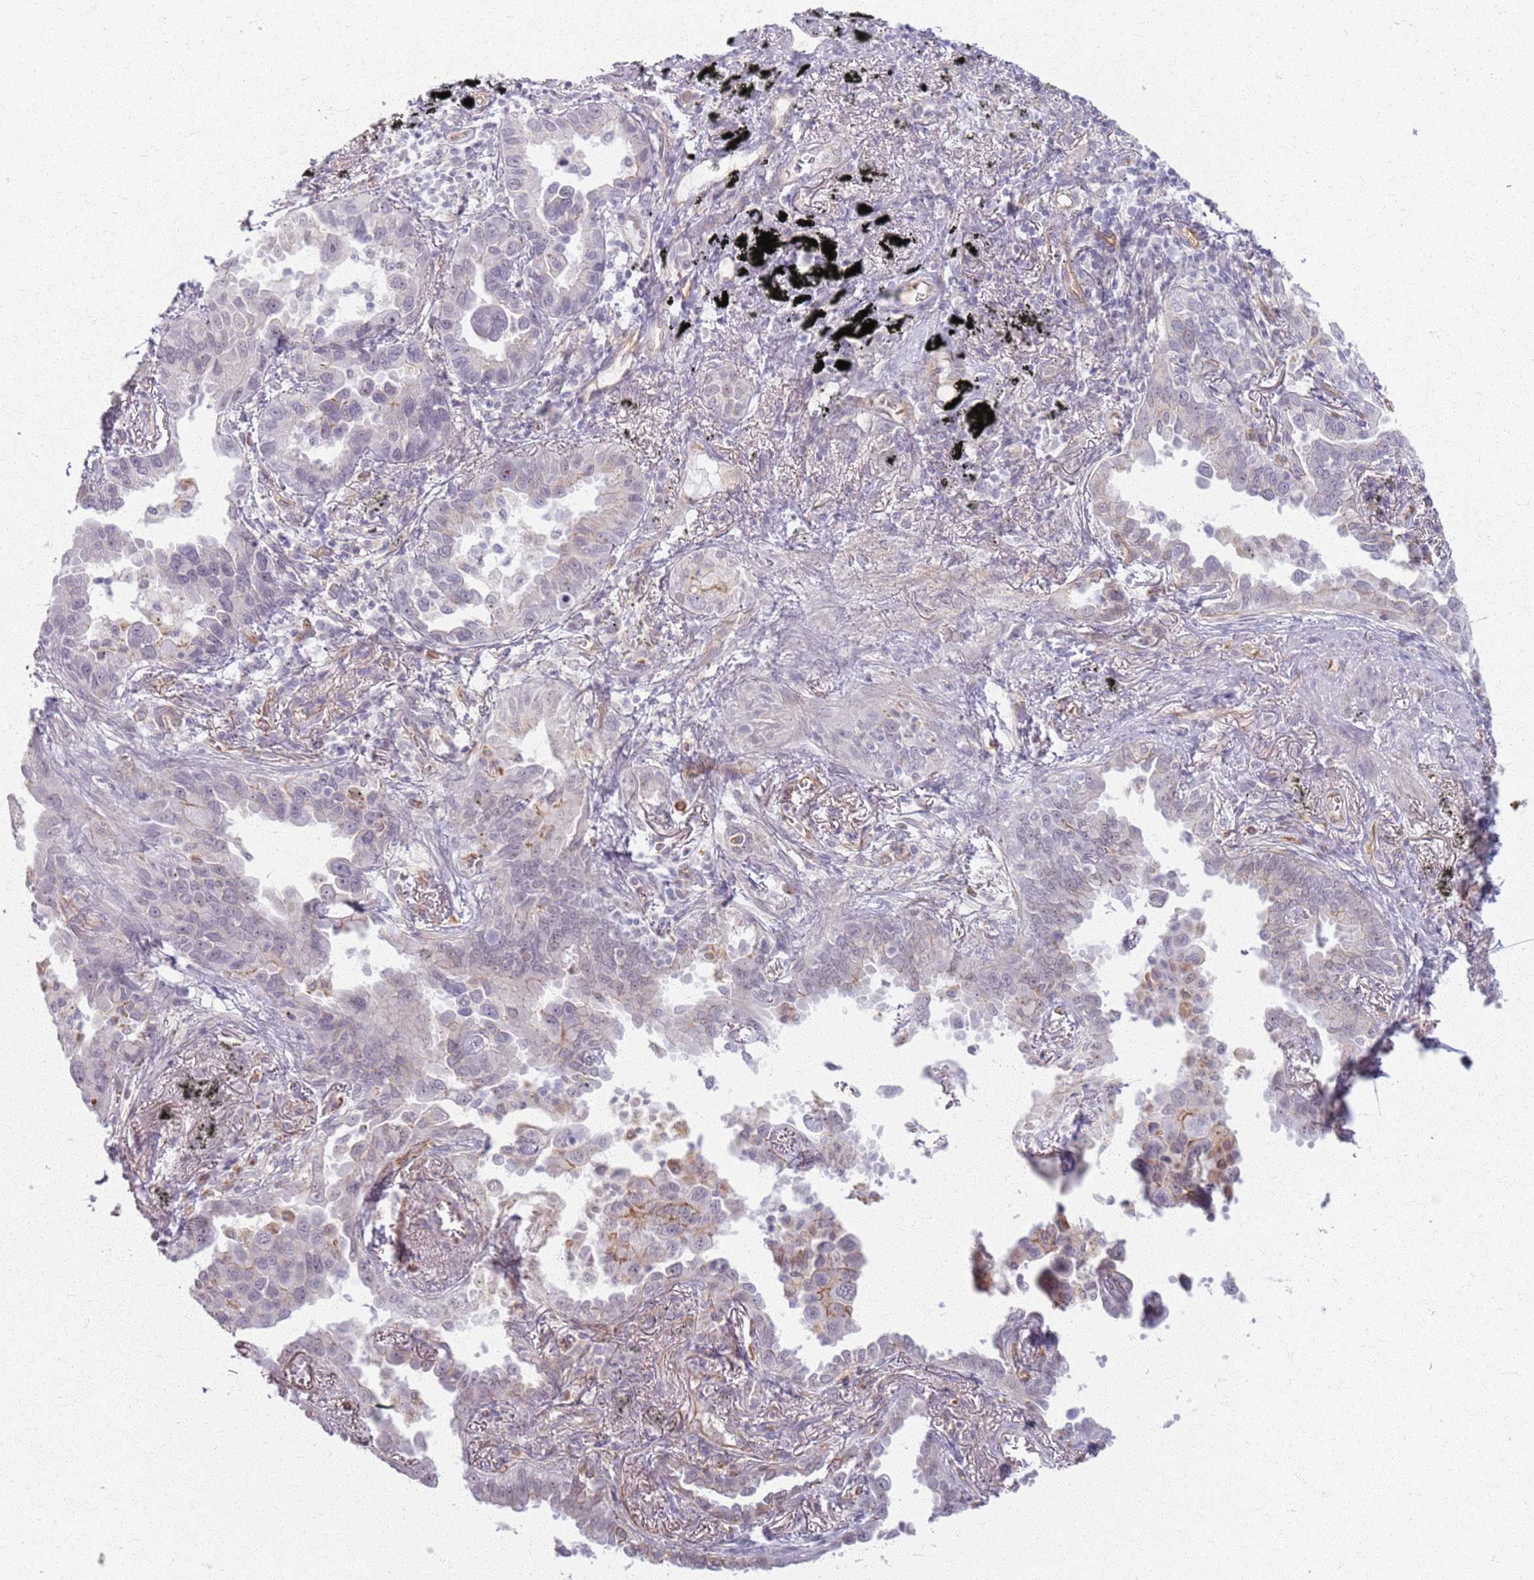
{"staining": {"intensity": "negative", "quantity": "none", "location": "none"}, "tissue": "lung cancer", "cell_type": "Tumor cells", "image_type": "cancer", "snomed": [{"axis": "morphology", "description": "Adenocarcinoma, NOS"}, {"axis": "topography", "description": "Lung"}], "caption": "Tumor cells show no significant protein positivity in adenocarcinoma (lung).", "gene": "KCNA5", "patient": {"sex": "male", "age": 67}}